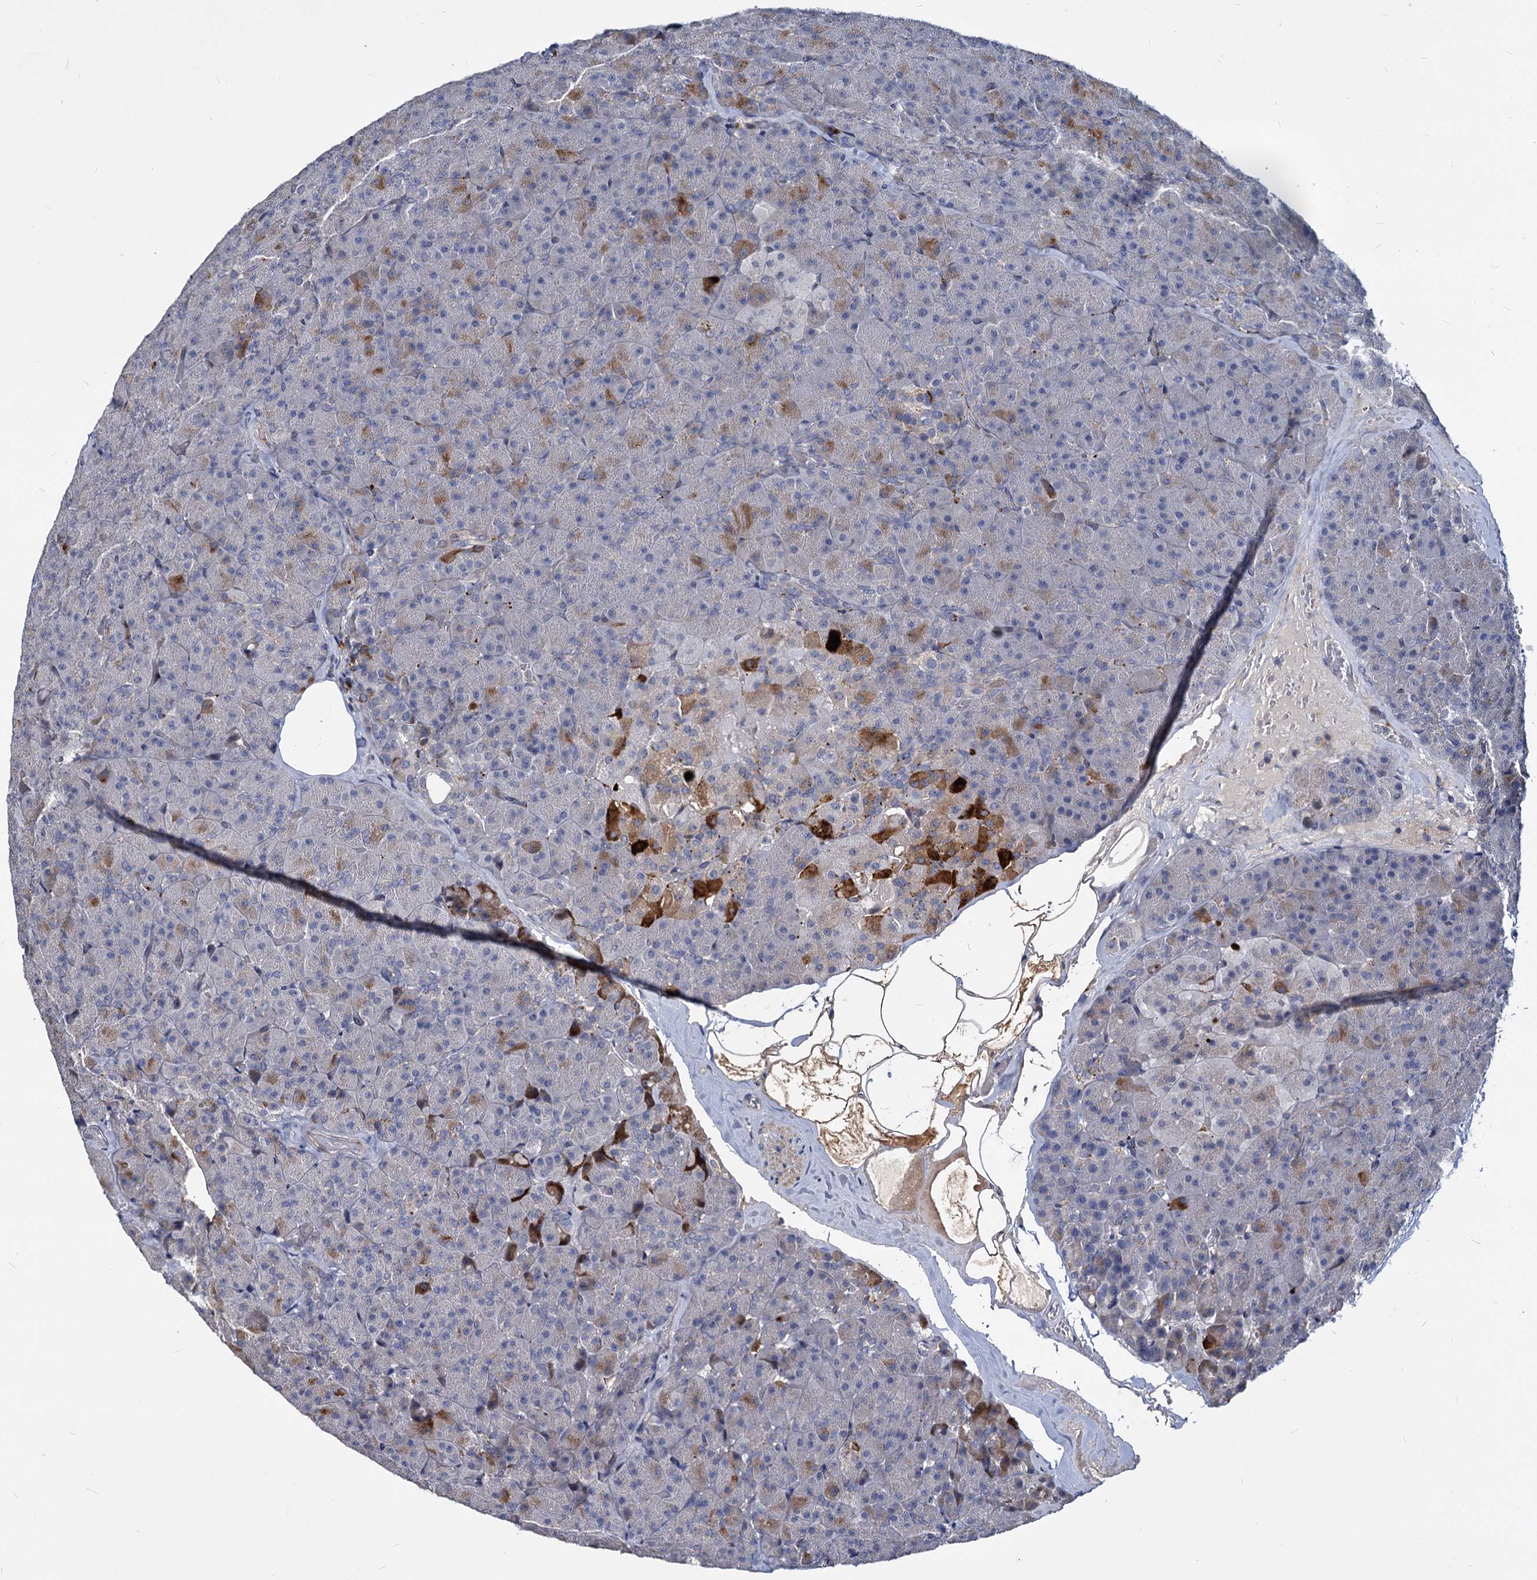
{"staining": {"intensity": "strong", "quantity": "<25%", "location": "cytoplasmic/membranous"}, "tissue": "pancreas", "cell_type": "Exocrine glandular cells", "image_type": "normal", "snomed": [{"axis": "morphology", "description": "Normal tissue, NOS"}, {"axis": "topography", "description": "Pancreas"}], "caption": "Exocrine glandular cells show medium levels of strong cytoplasmic/membranous positivity in approximately <25% of cells in benign pancreas. (brown staining indicates protein expression, while blue staining denotes nuclei).", "gene": "C11orf86", "patient": {"sex": "male", "age": 36}}